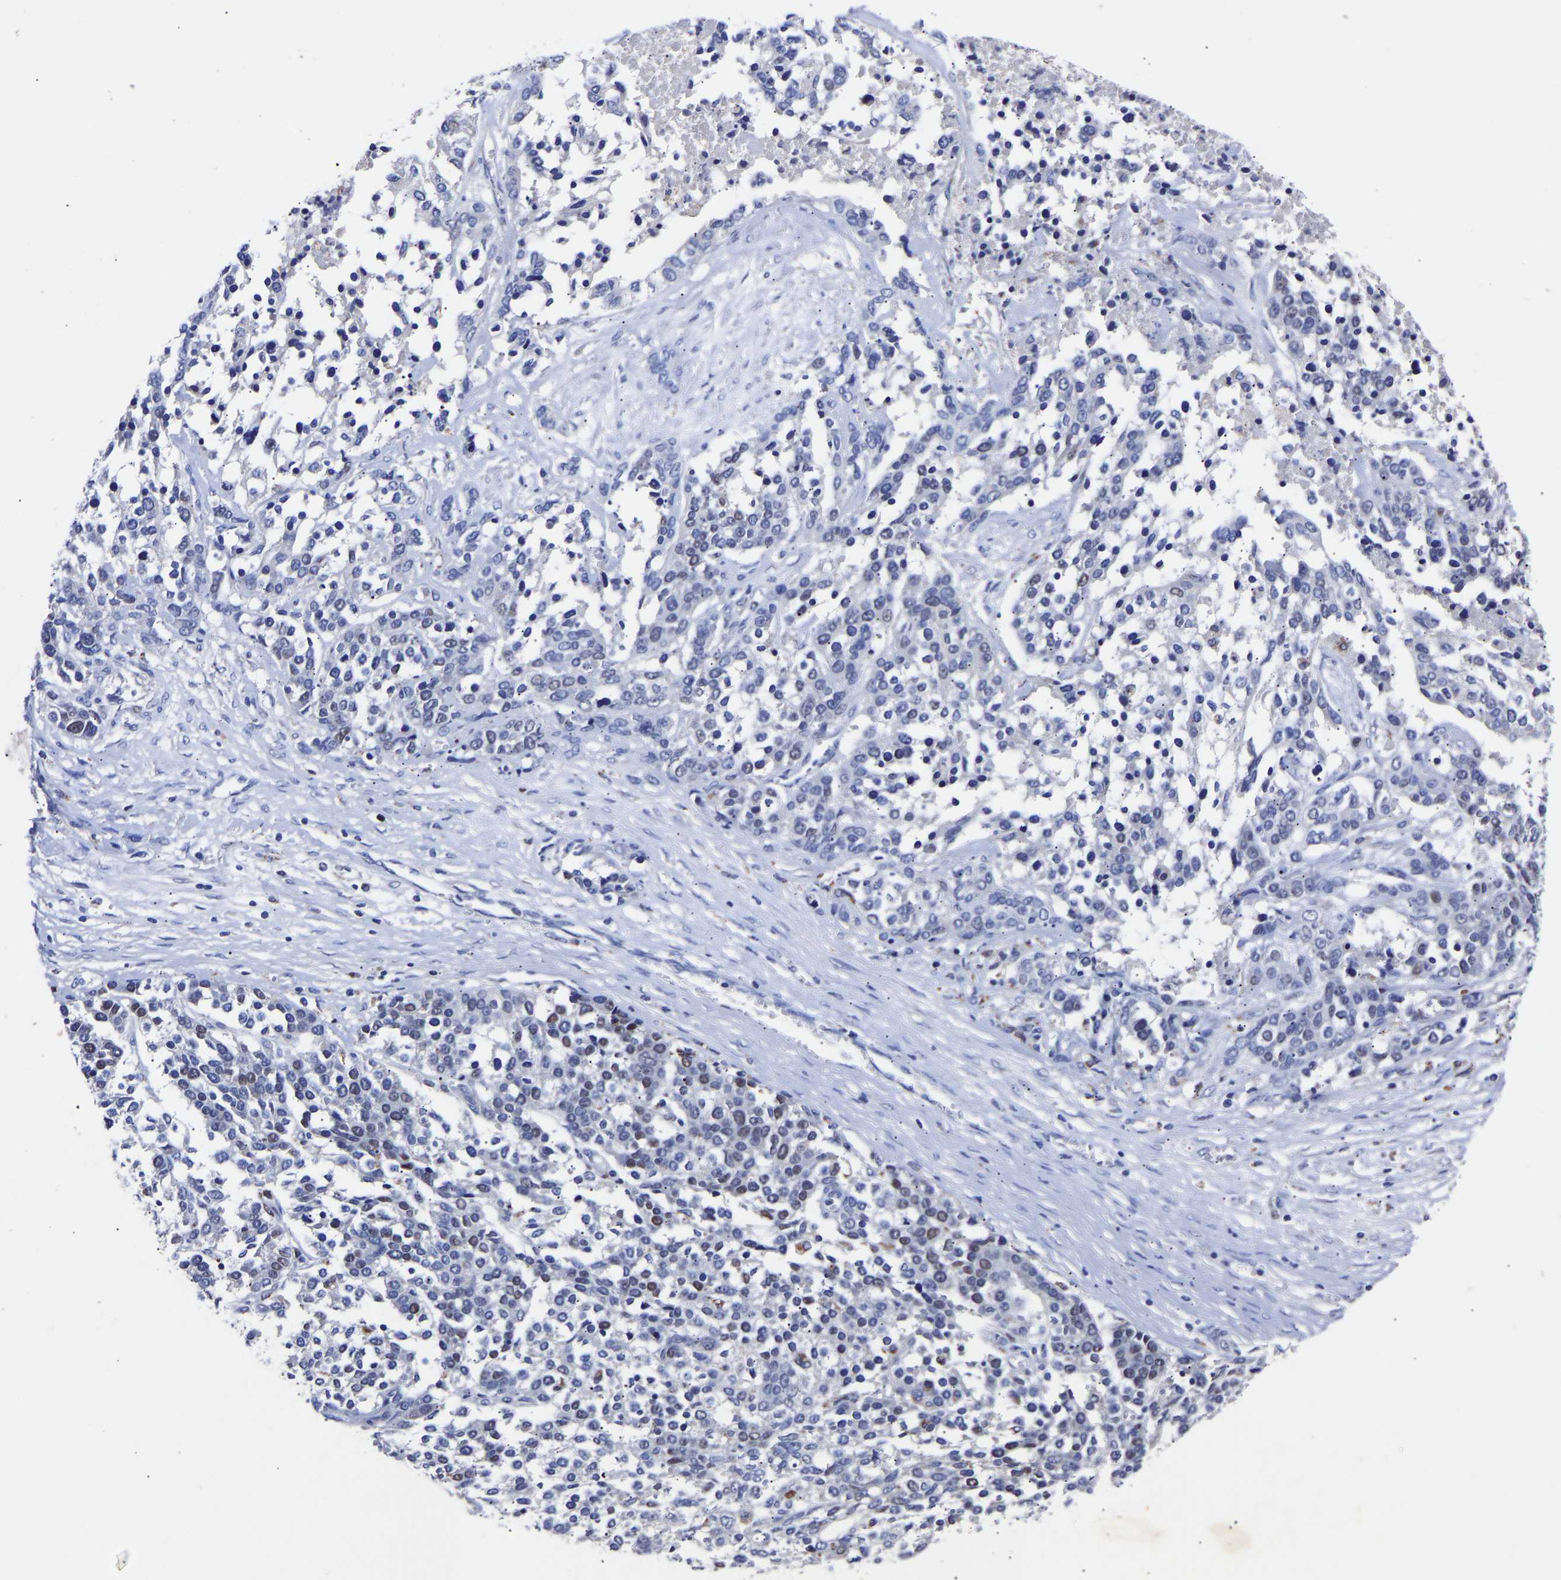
{"staining": {"intensity": "weak", "quantity": "<25%", "location": "nuclear"}, "tissue": "ovarian cancer", "cell_type": "Tumor cells", "image_type": "cancer", "snomed": [{"axis": "morphology", "description": "Cystadenocarcinoma, serous, NOS"}, {"axis": "topography", "description": "Ovary"}], "caption": "Human ovarian cancer (serous cystadenocarcinoma) stained for a protein using IHC reveals no staining in tumor cells.", "gene": "SEM1", "patient": {"sex": "female", "age": 44}}